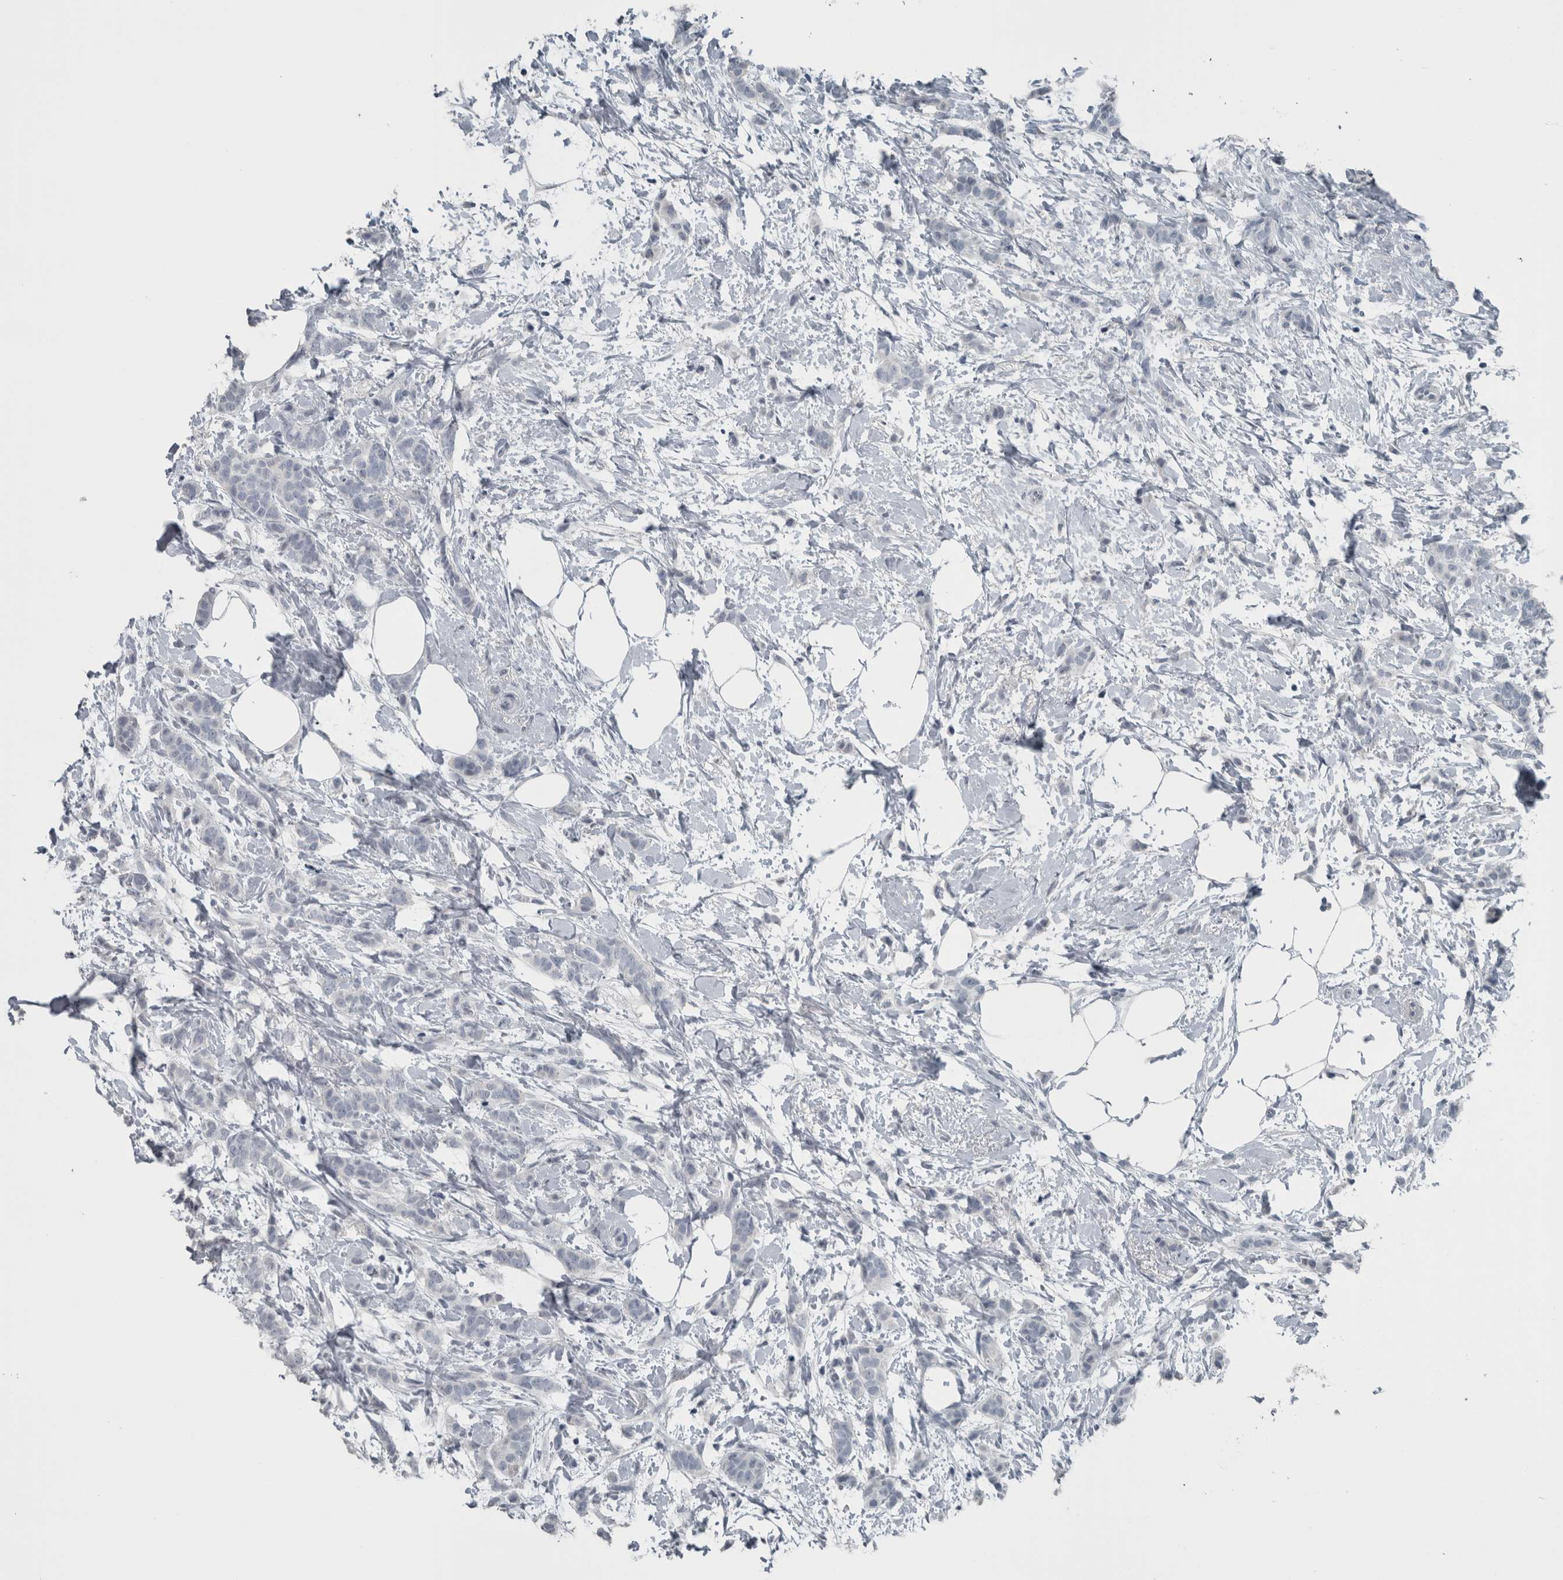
{"staining": {"intensity": "negative", "quantity": "none", "location": "none"}, "tissue": "breast cancer", "cell_type": "Tumor cells", "image_type": "cancer", "snomed": [{"axis": "morphology", "description": "Lobular carcinoma, in situ"}, {"axis": "morphology", "description": "Lobular carcinoma"}, {"axis": "topography", "description": "Breast"}], "caption": "Image shows no significant protein positivity in tumor cells of breast cancer (lobular carcinoma).", "gene": "KRT20", "patient": {"sex": "female", "age": 41}}